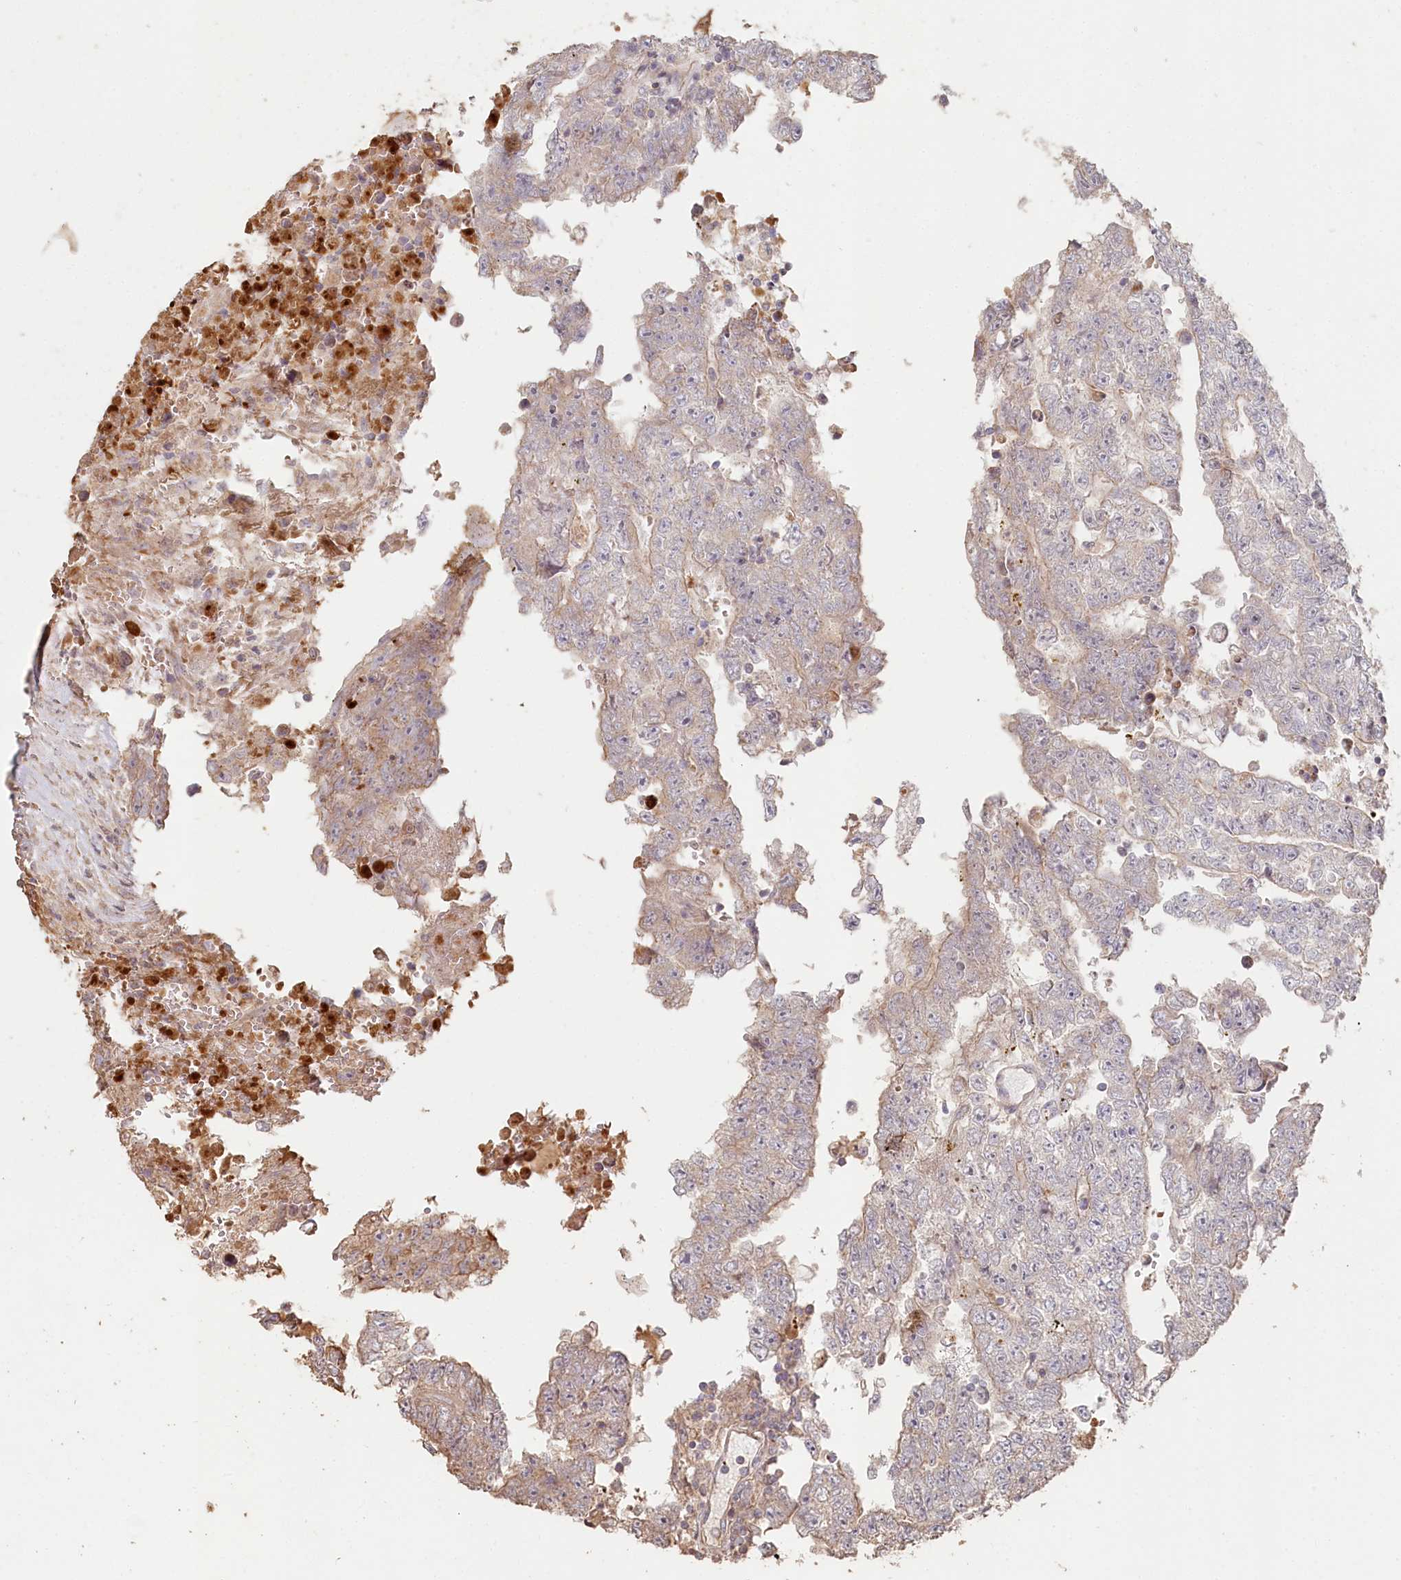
{"staining": {"intensity": "weak", "quantity": "<25%", "location": "cytoplasmic/membranous"}, "tissue": "testis cancer", "cell_type": "Tumor cells", "image_type": "cancer", "snomed": [{"axis": "morphology", "description": "Carcinoma, Embryonal, NOS"}, {"axis": "topography", "description": "Testis"}], "caption": "Immunohistochemistry of human testis embryonal carcinoma shows no staining in tumor cells. (IHC, brightfield microscopy, high magnification).", "gene": "HAL", "patient": {"sex": "male", "age": 25}}